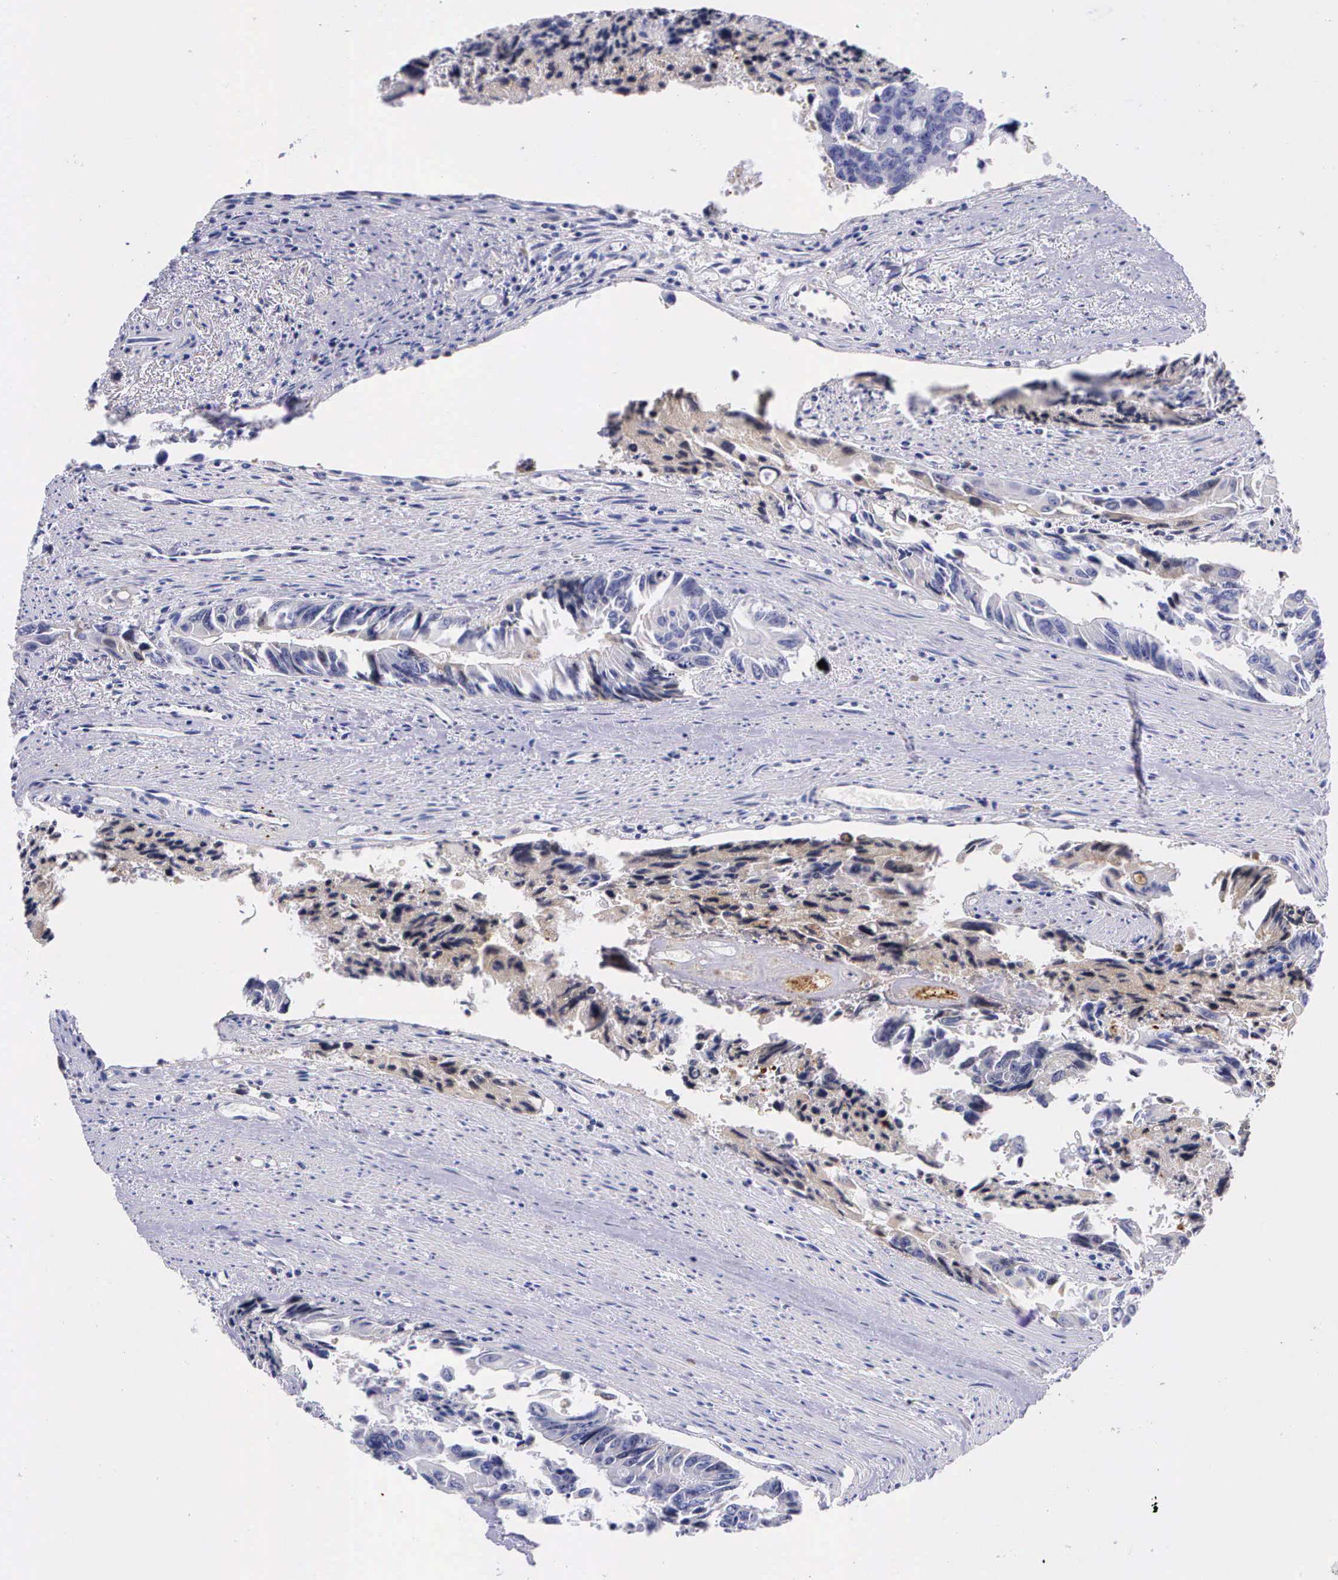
{"staining": {"intensity": "negative", "quantity": "none", "location": "none"}, "tissue": "colorectal cancer", "cell_type": "Tumor cells", "image_type": "cancer", "snomed": [{"axis": "morphology", "description": "Adenocarcinoma, NOS"}, {"axis": "topography", "description": "Rectum"}], "caption": "Adenocarcinoma (colorectal) stained for a protein using immunohistochemistry demonstrates no positivity tumor cells.", "gene": "PLG", "patient": {"sex": "male", "age": 76}}